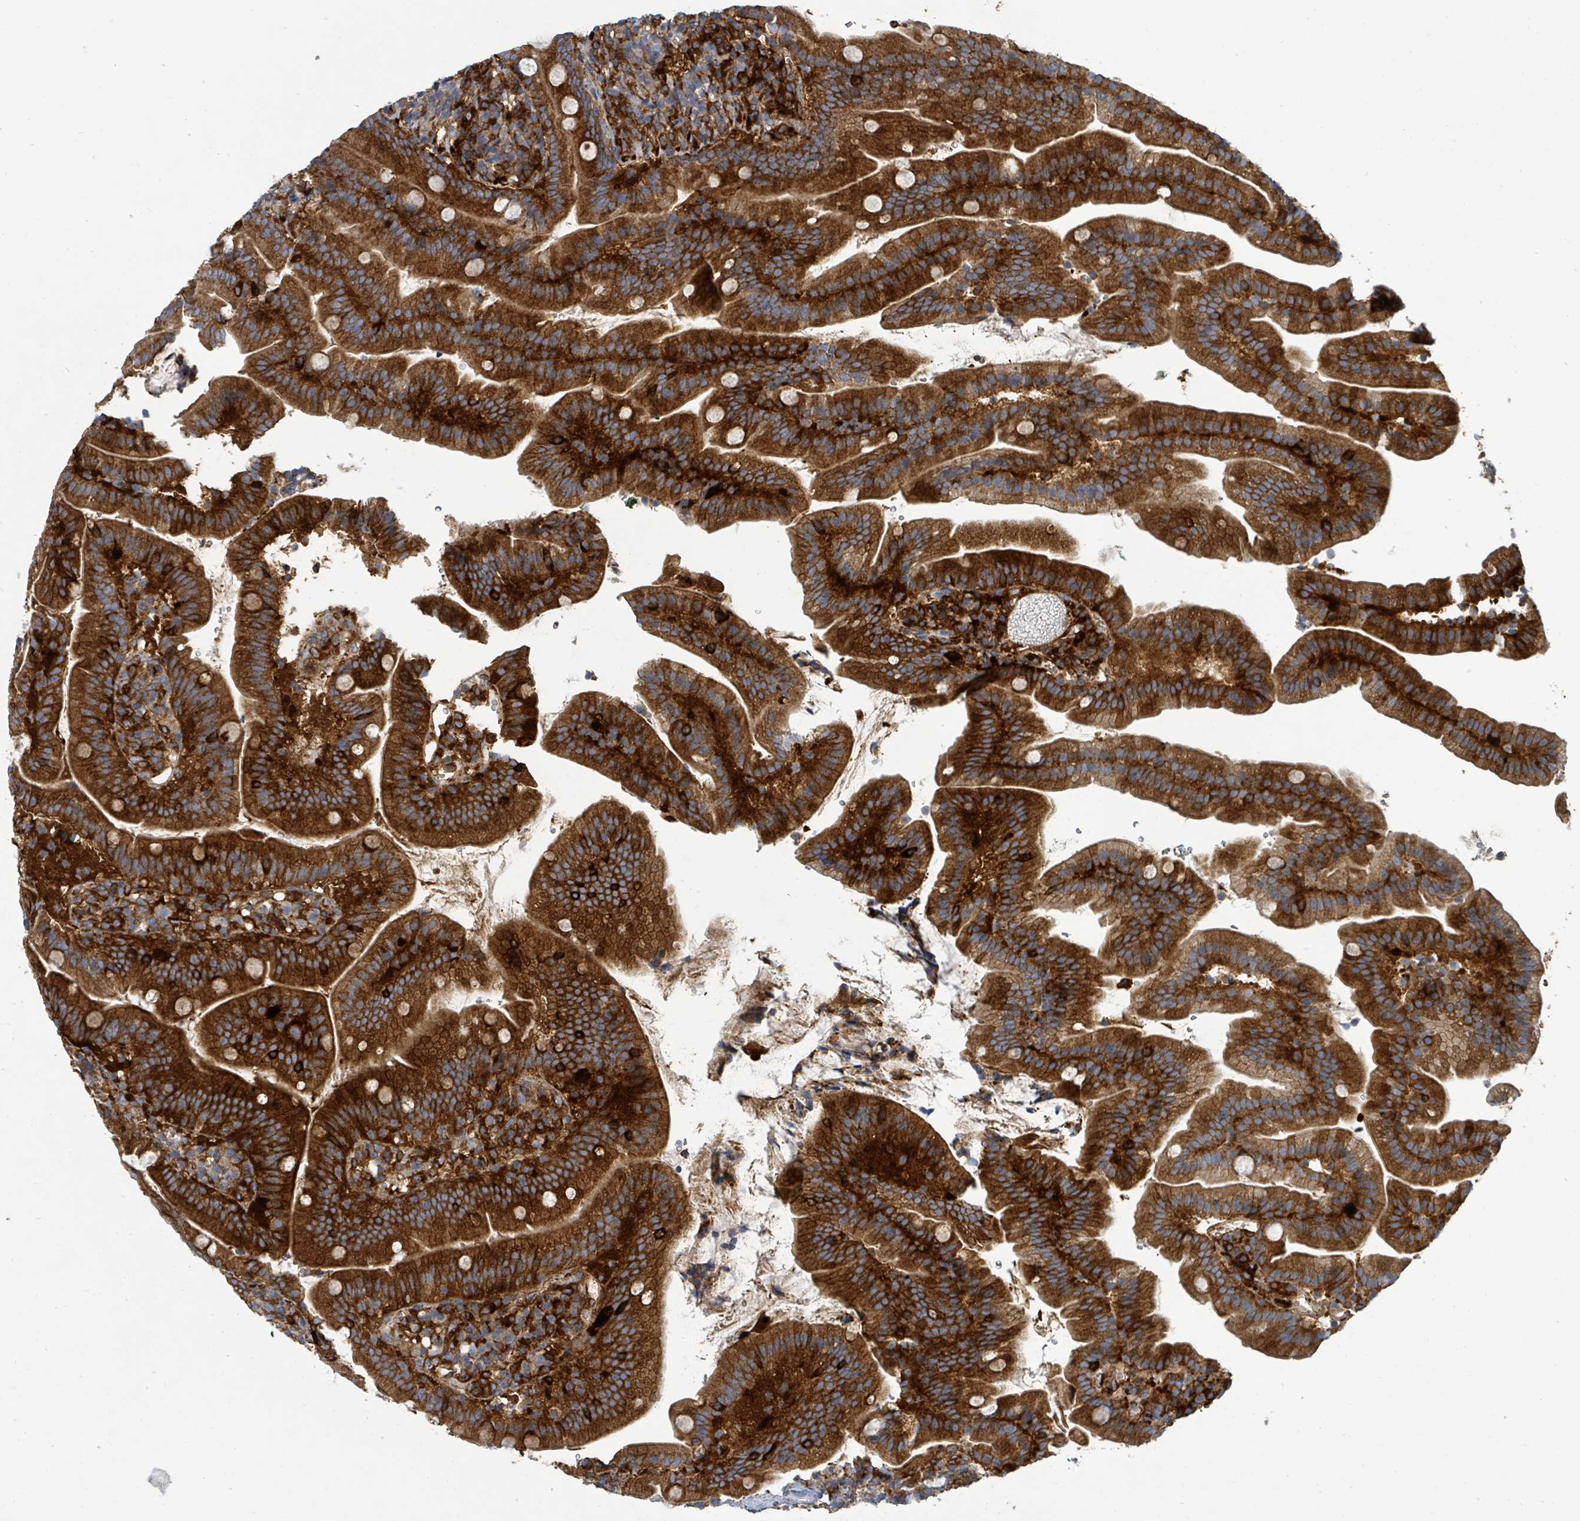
{"staining": {"intensity": "strong", "quantity": "25%-75%", "location": "cytoplasmic/membranous"}, "tissue": "duodenum", "cell_type": "Glandular cells", "image_type": "normal", "snomed": [{"axis": "morphology", "description": "Normal tissue, NOS"}, {"axis": "topography", "description": "Duodenum"}], "caption": "A high amount of strong cytoplasmic/membranous positivity is present in about 25%-75% of glandular cells in normal duodenum.", "gene": "IFIT1", "patient": {"sex": "female", "age": 67}}